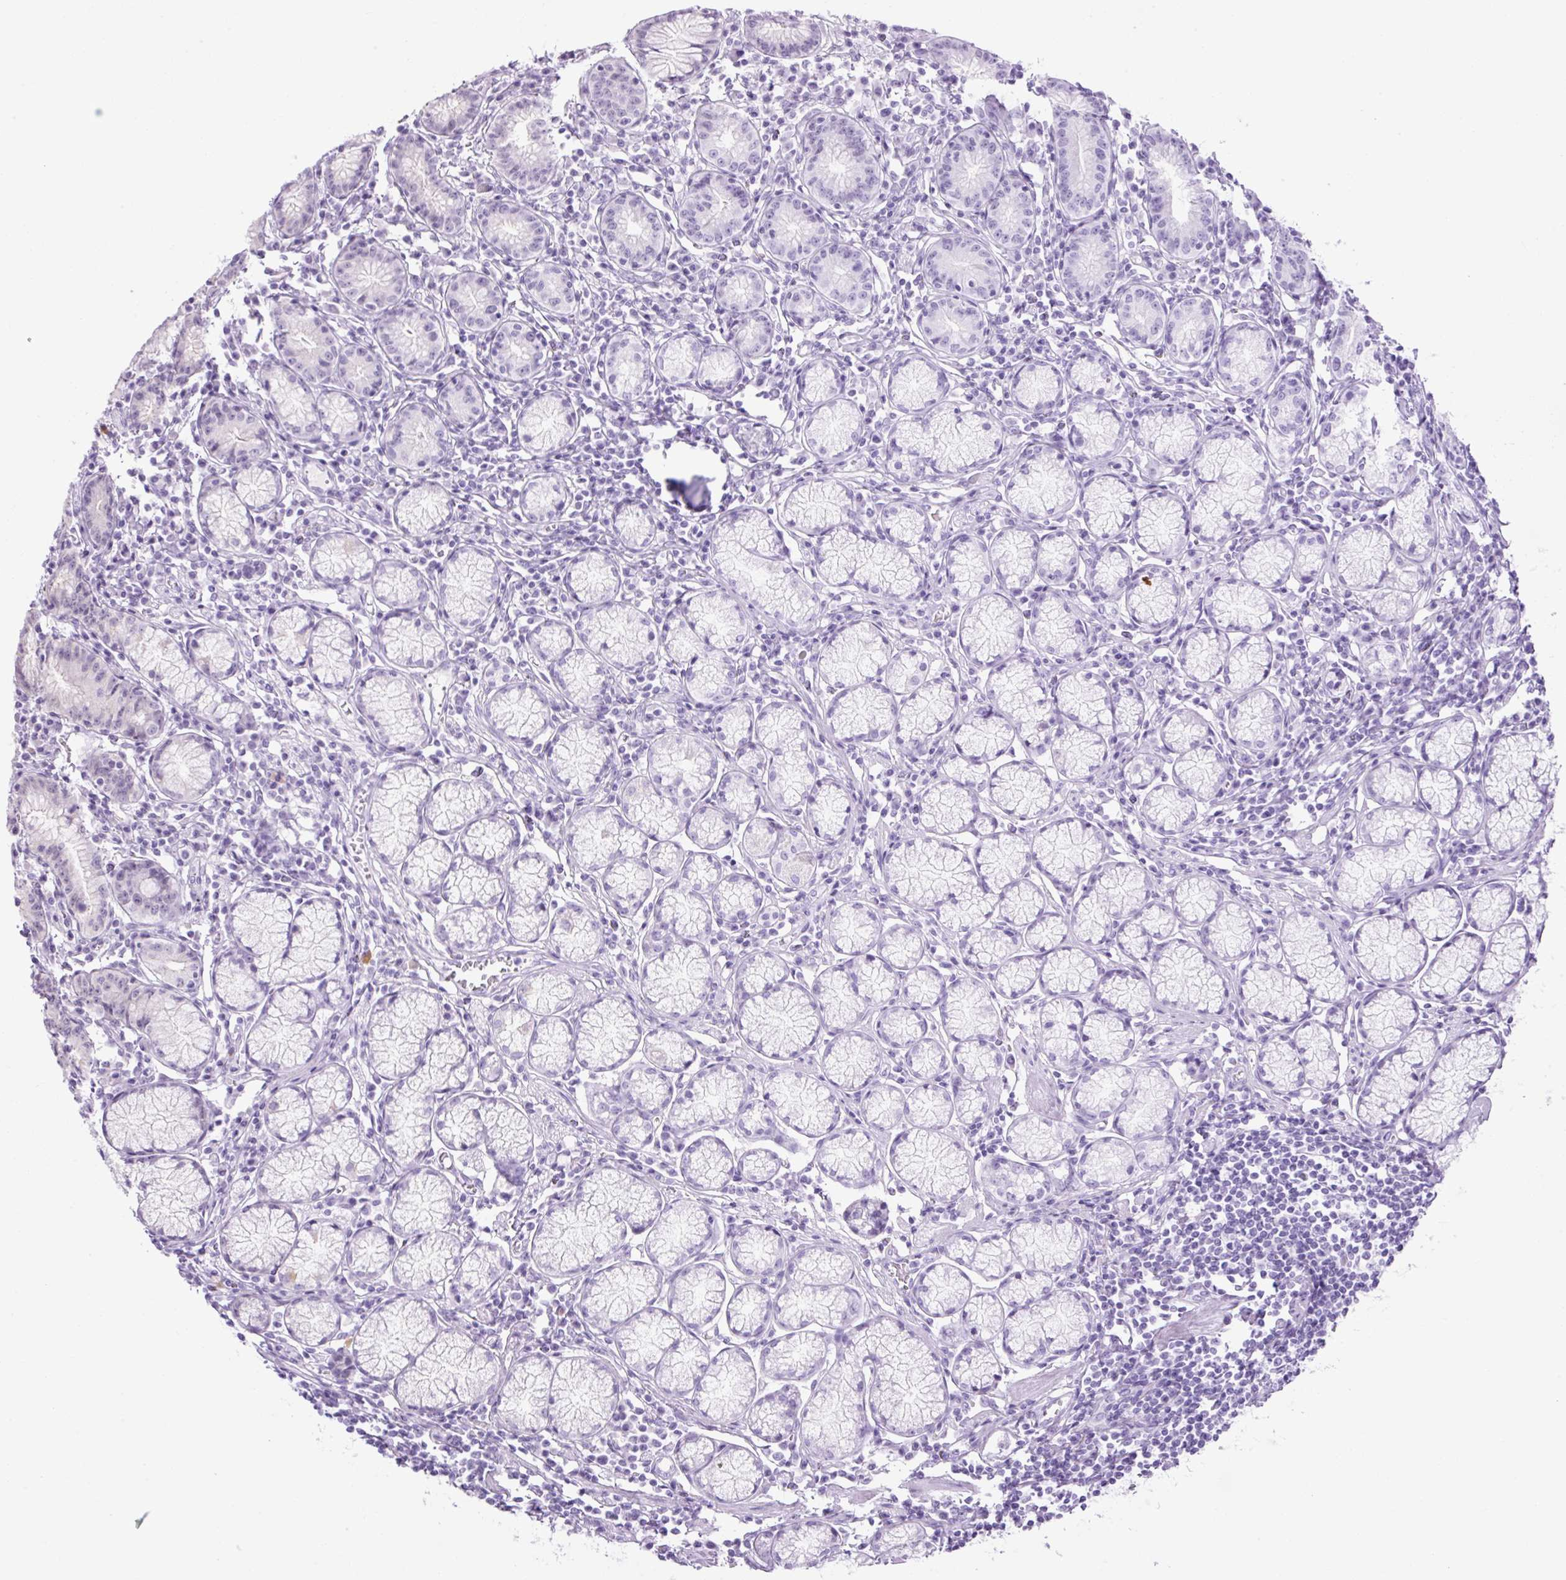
{"staining": {"intensity": "moderate", "quantity": "<25%", "location": "cytoplasmic/membranous"}, "tissue": "stomach", "cell_type": "Glandular cells", "image_type": "normal", "snomed": [{"axis": "morphology", "description": "Normal tissue, NOS"}, {"axis": "topography", "description": "Stomach"}], "caption": "The image displays staining of normal stomach, revealing moderate cytoplasmic/membranous protein expression (brown color) within glandular cells.", "gene": "ICE1", "patient": {"sex": "male", "age": 55}}